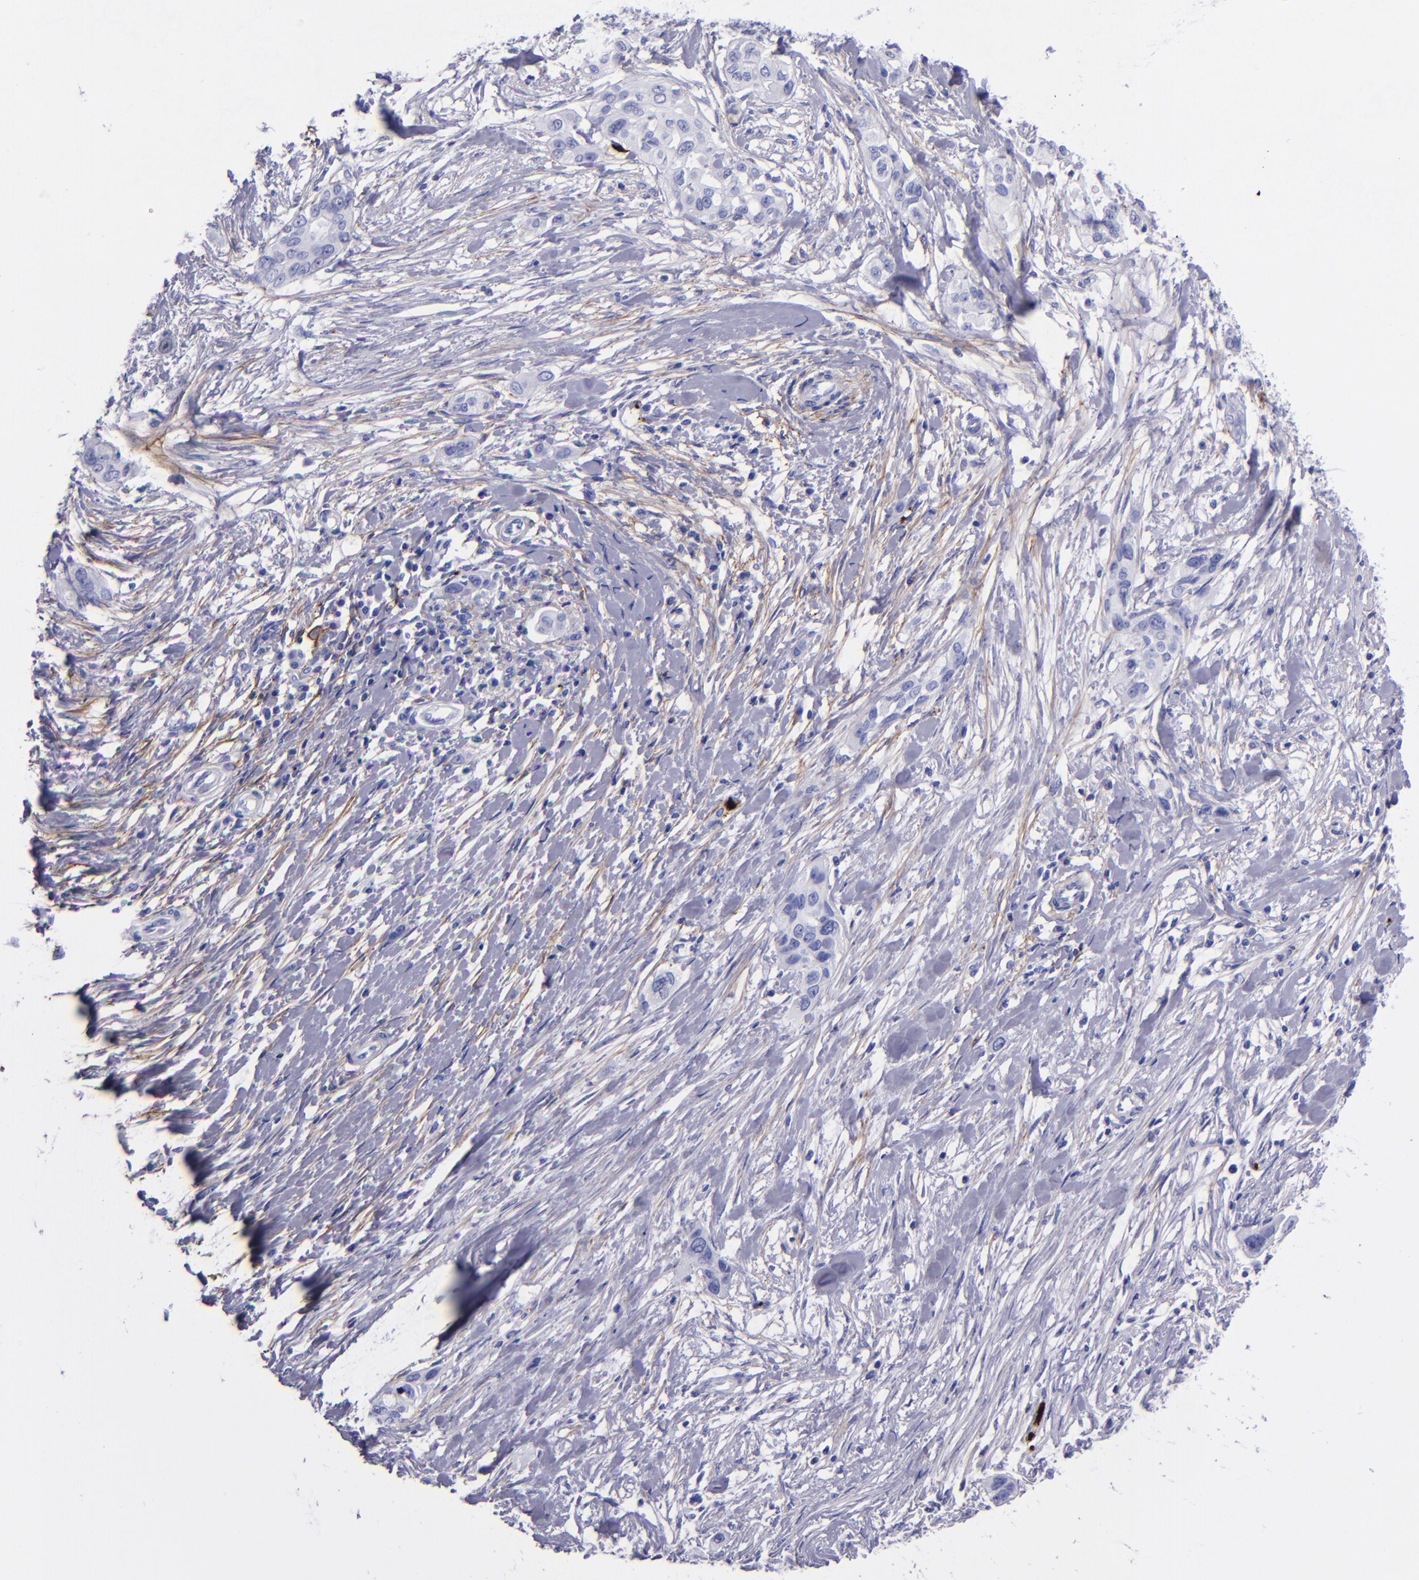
{"staining": {"intensity": "negative", "quantity": "none", "location": "none"}, "tissue": "pancreatic cancer", "cell_type": "Tumor cells", "image_type": "cancer", "snomed": [{"axis": "morphology", "description": "Adenocarcinoma, NOS"}, {"axis": "topography", "description": "Pancreas"}], "caption": "An immunohistochemistry (IHC) image of adenocarcinoma (pancreatic) is shown. There is no staining in tumor cells of adenocarcinoma (pancreatic).", "gene": "EFCAB13", "patient": {"sex": "female", "age": 60}}